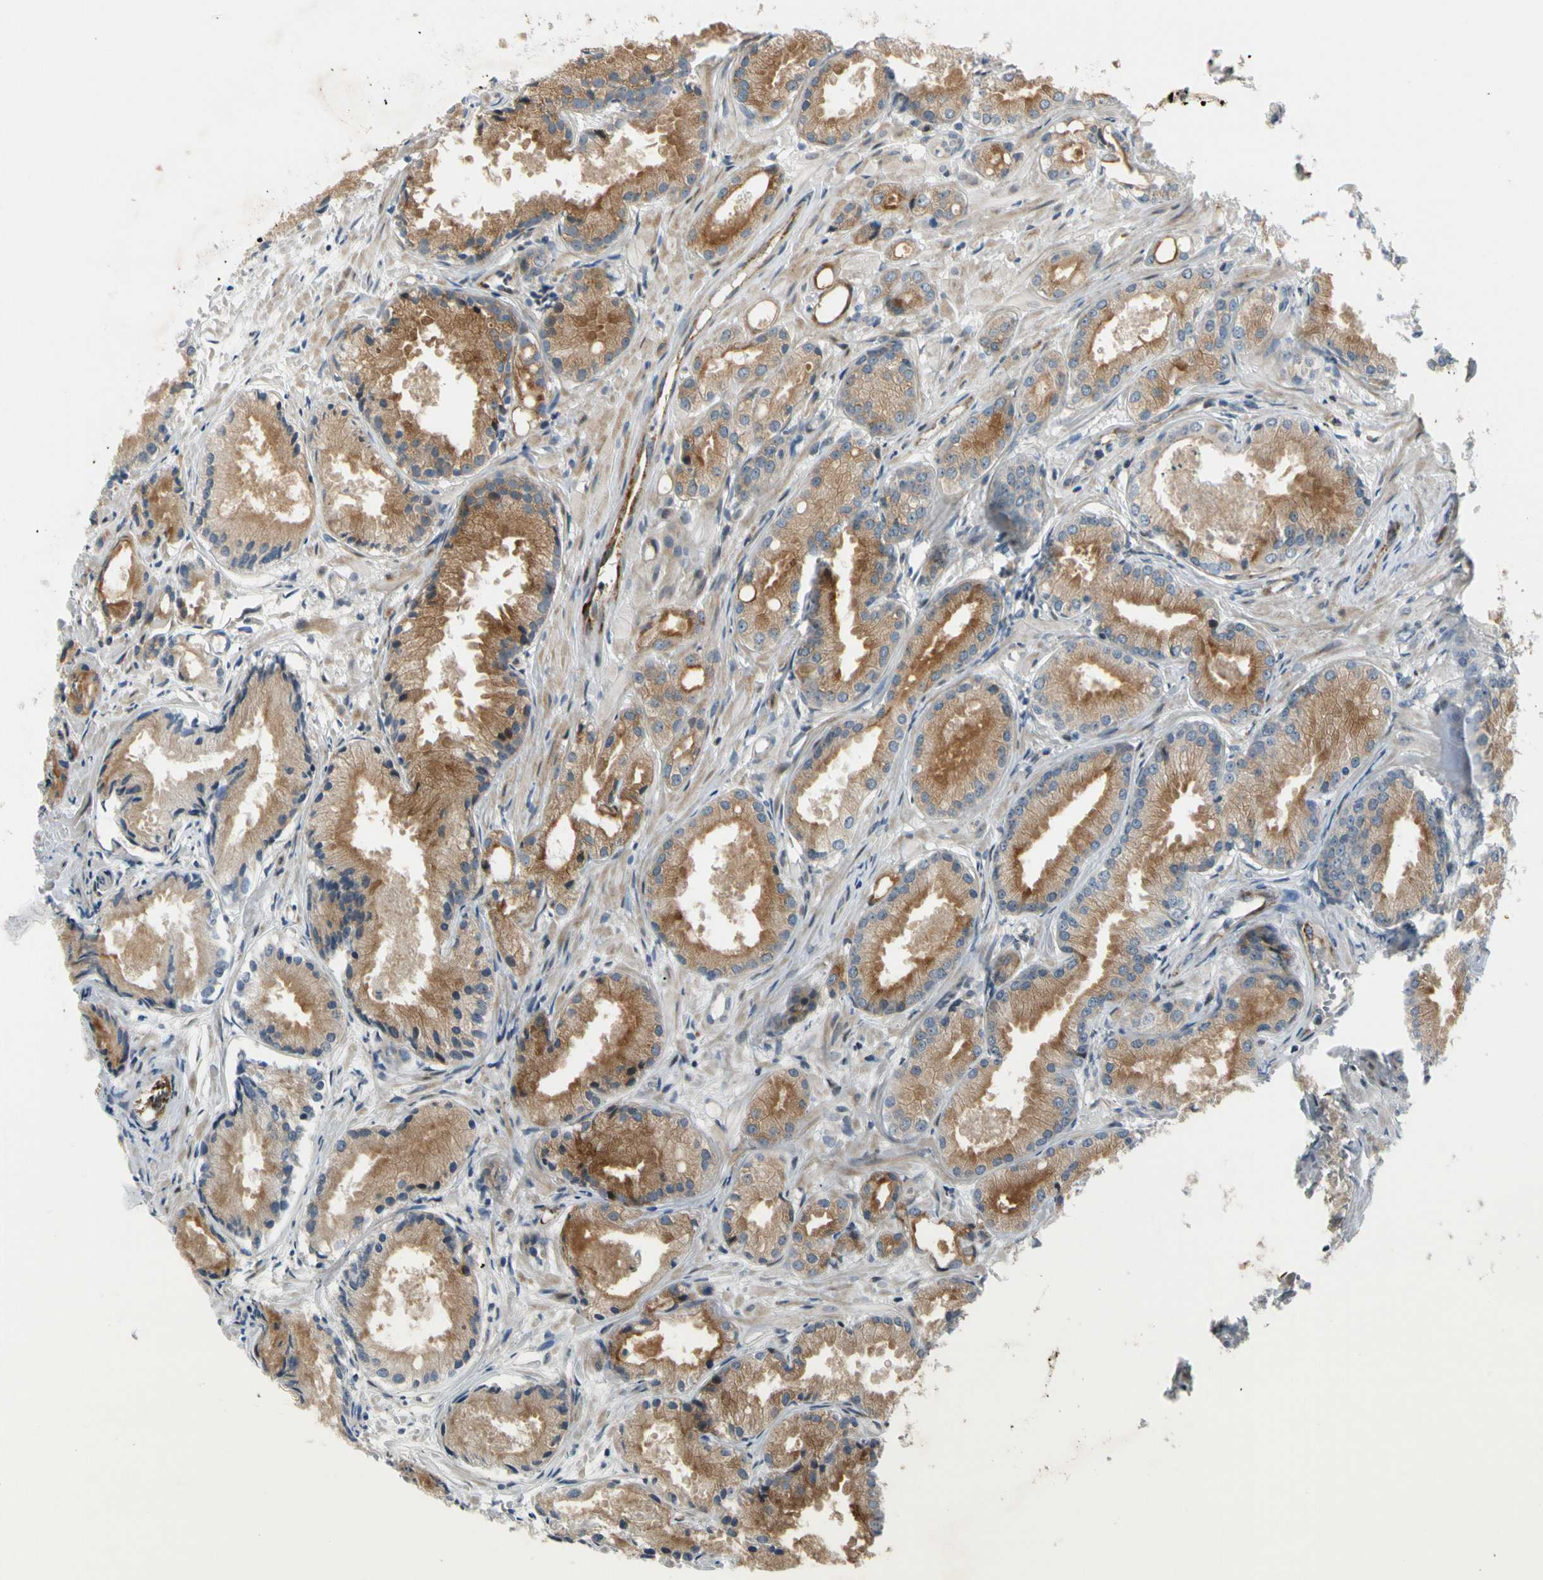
{"staining": {"intensity": "strong", "quantity": "25%-75%", "location": "cytoplasmic/membranous"}, "tissue": "prostate cancer", "cell_type": "Tumor cells", "image_type": "cancer", "snomed": [{"axis": "morphology", "description": "Adenocarcinoma, Low grade"}, {"axis": "topography", "description": "Prostate"}], "caption": "Prostate low-grade adenocarcinoma stained with IHC demonstrates strong cytoplasmic/membranous expression in about 25%-75% of tumor cells.", "gene": "NPDC1", "patient": {"sex": "male", "age": 72}}